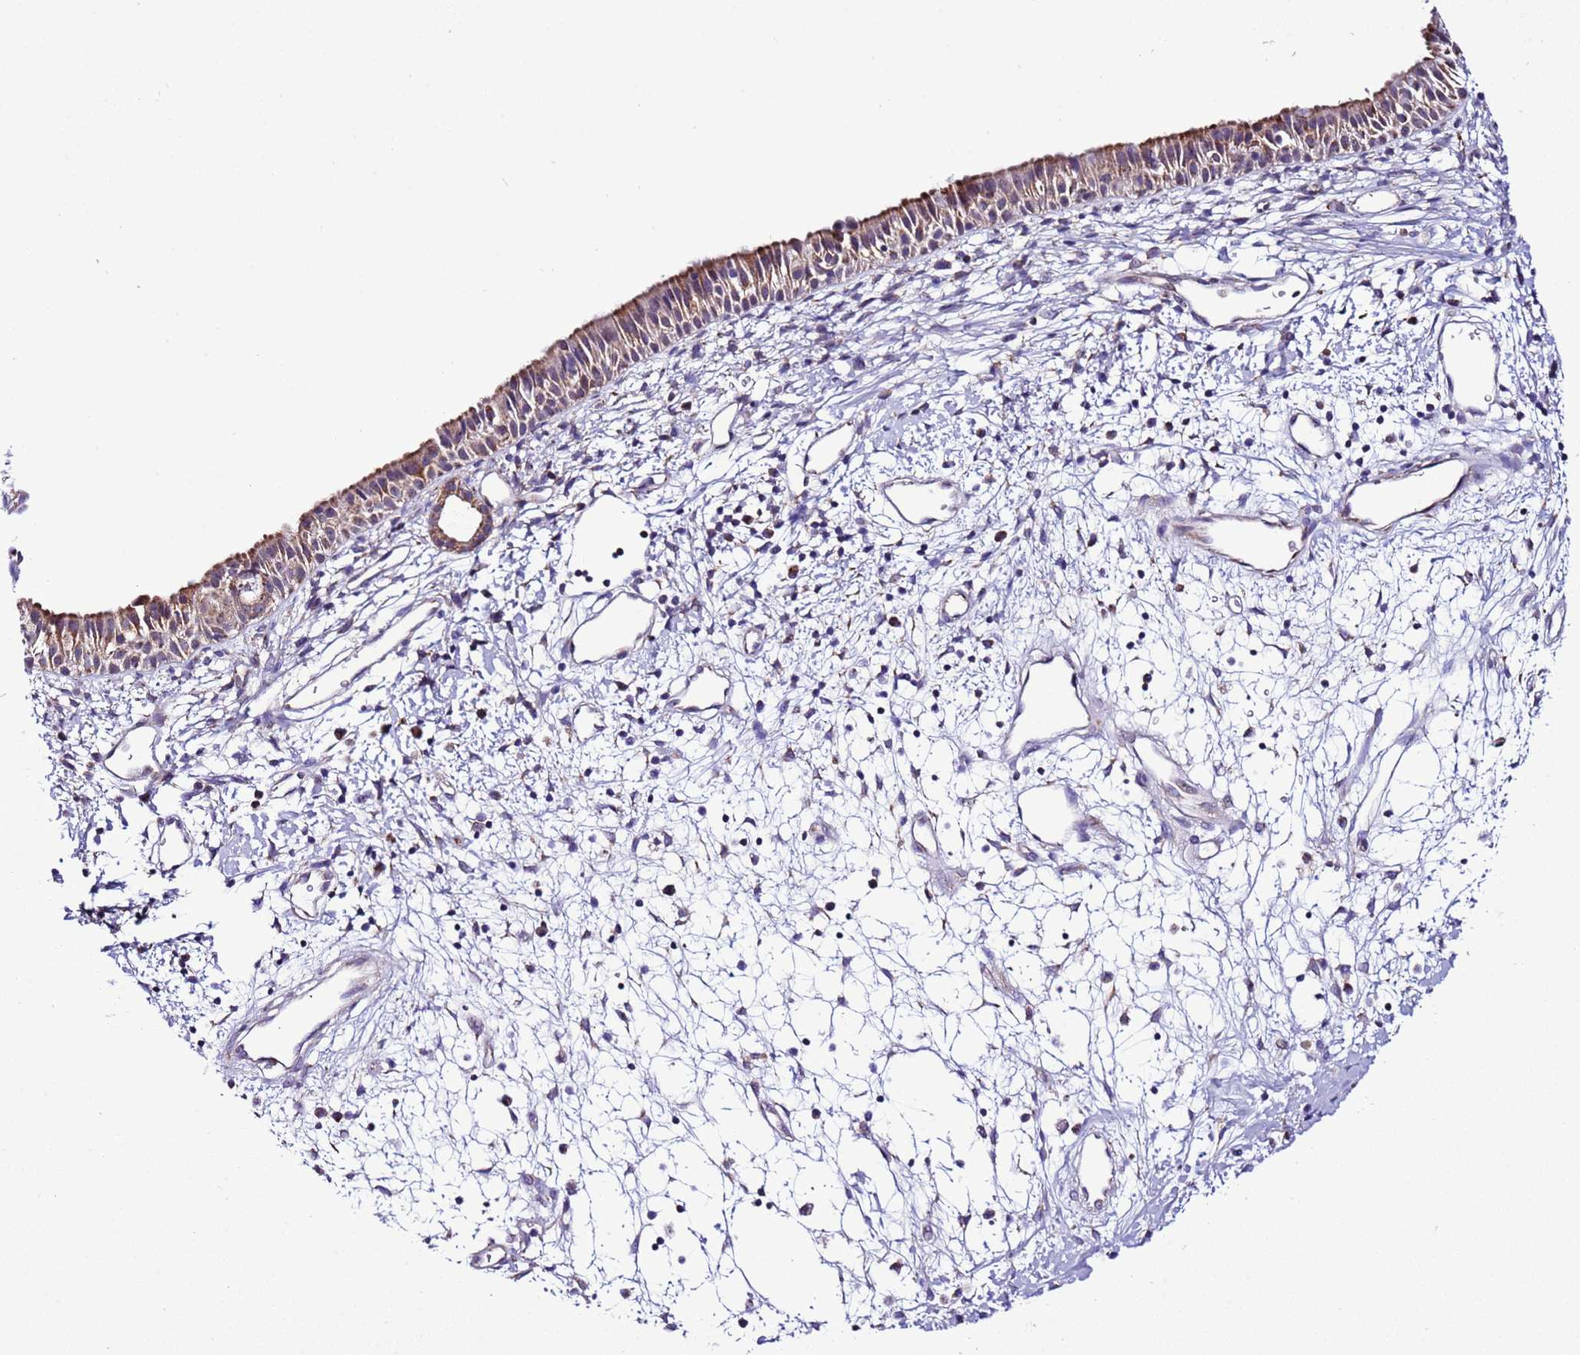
{"staining": {"intensity": "moderate", "quantity": "25%-75%", "location": "cytoplasmic/membranous"}, "tissue": "nasopharynx", "cell_type": "Respiratory epithelial cells", "image_type": "normal", "snomed": [{"axis": "morphology", "description": "Normal tissue, NOS"}, {"axis": "topography", "description": "Nasopharynx"}], "caption": "Approximately 25%-75% of respiratory epithelial cells in benign human nasopharynx show moderate cytoplasmic/membranous protein expression as visualized by brown immunohistochemical staining.", "gene": "UEVLD", "patient": {"sex": "male", "age": 22}}